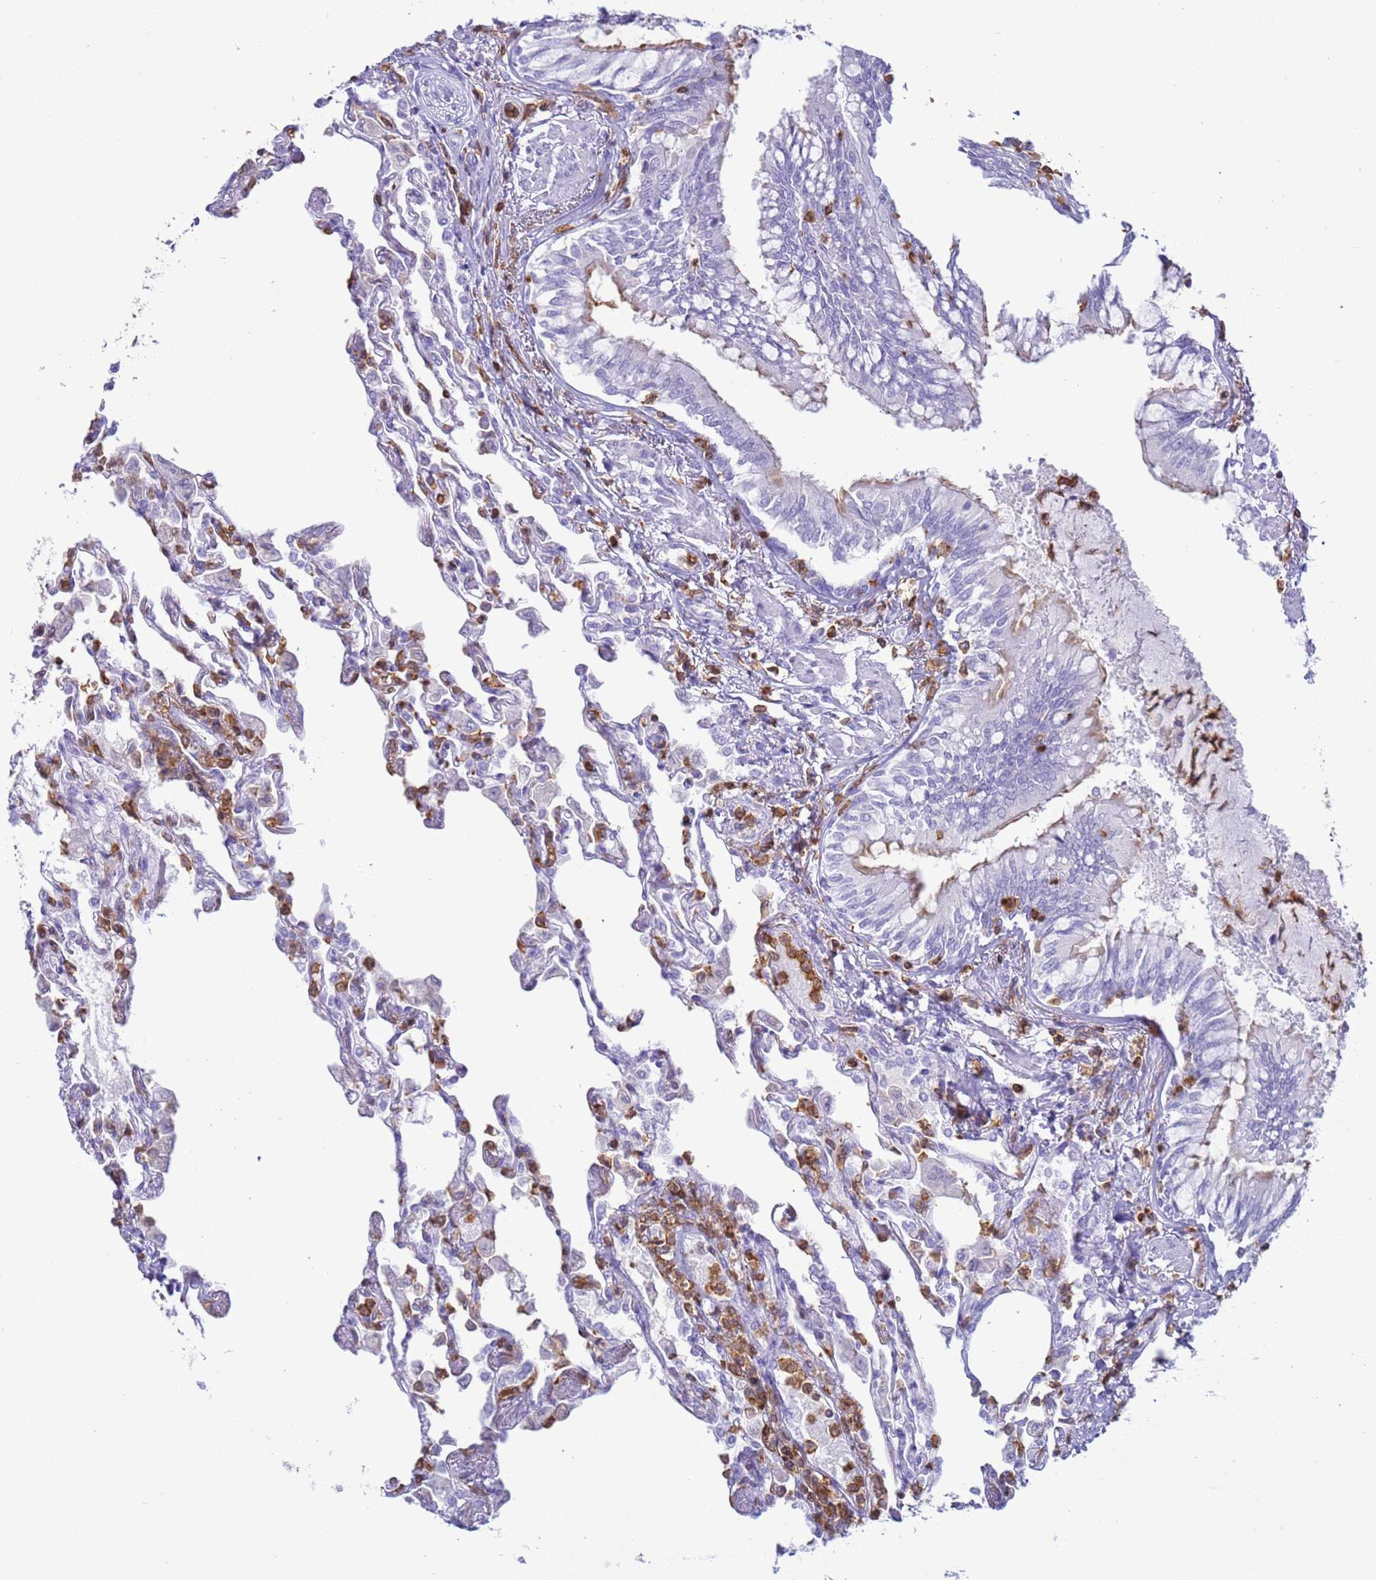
{"staining": {"intensity": "negative", "quantity": "none", "location": "none"}, "tissue": "lung", "cell_type": "Alveolar cells", "image_type": "normal", "snomed": [{"axis": "morphology", "description": "Normal tissue, NOS"}, {"axis": "topography", "description": "Bronchus"}, {"axis": "topography", "description": "Lung"}], "caption": "Immunohistochemical staining of benign human lung reveals no significant expression in alveolar cells. (DAB IHC, high magnification).", "gene": "IRF5", "patient": {"sex": "female", "age": 49}}